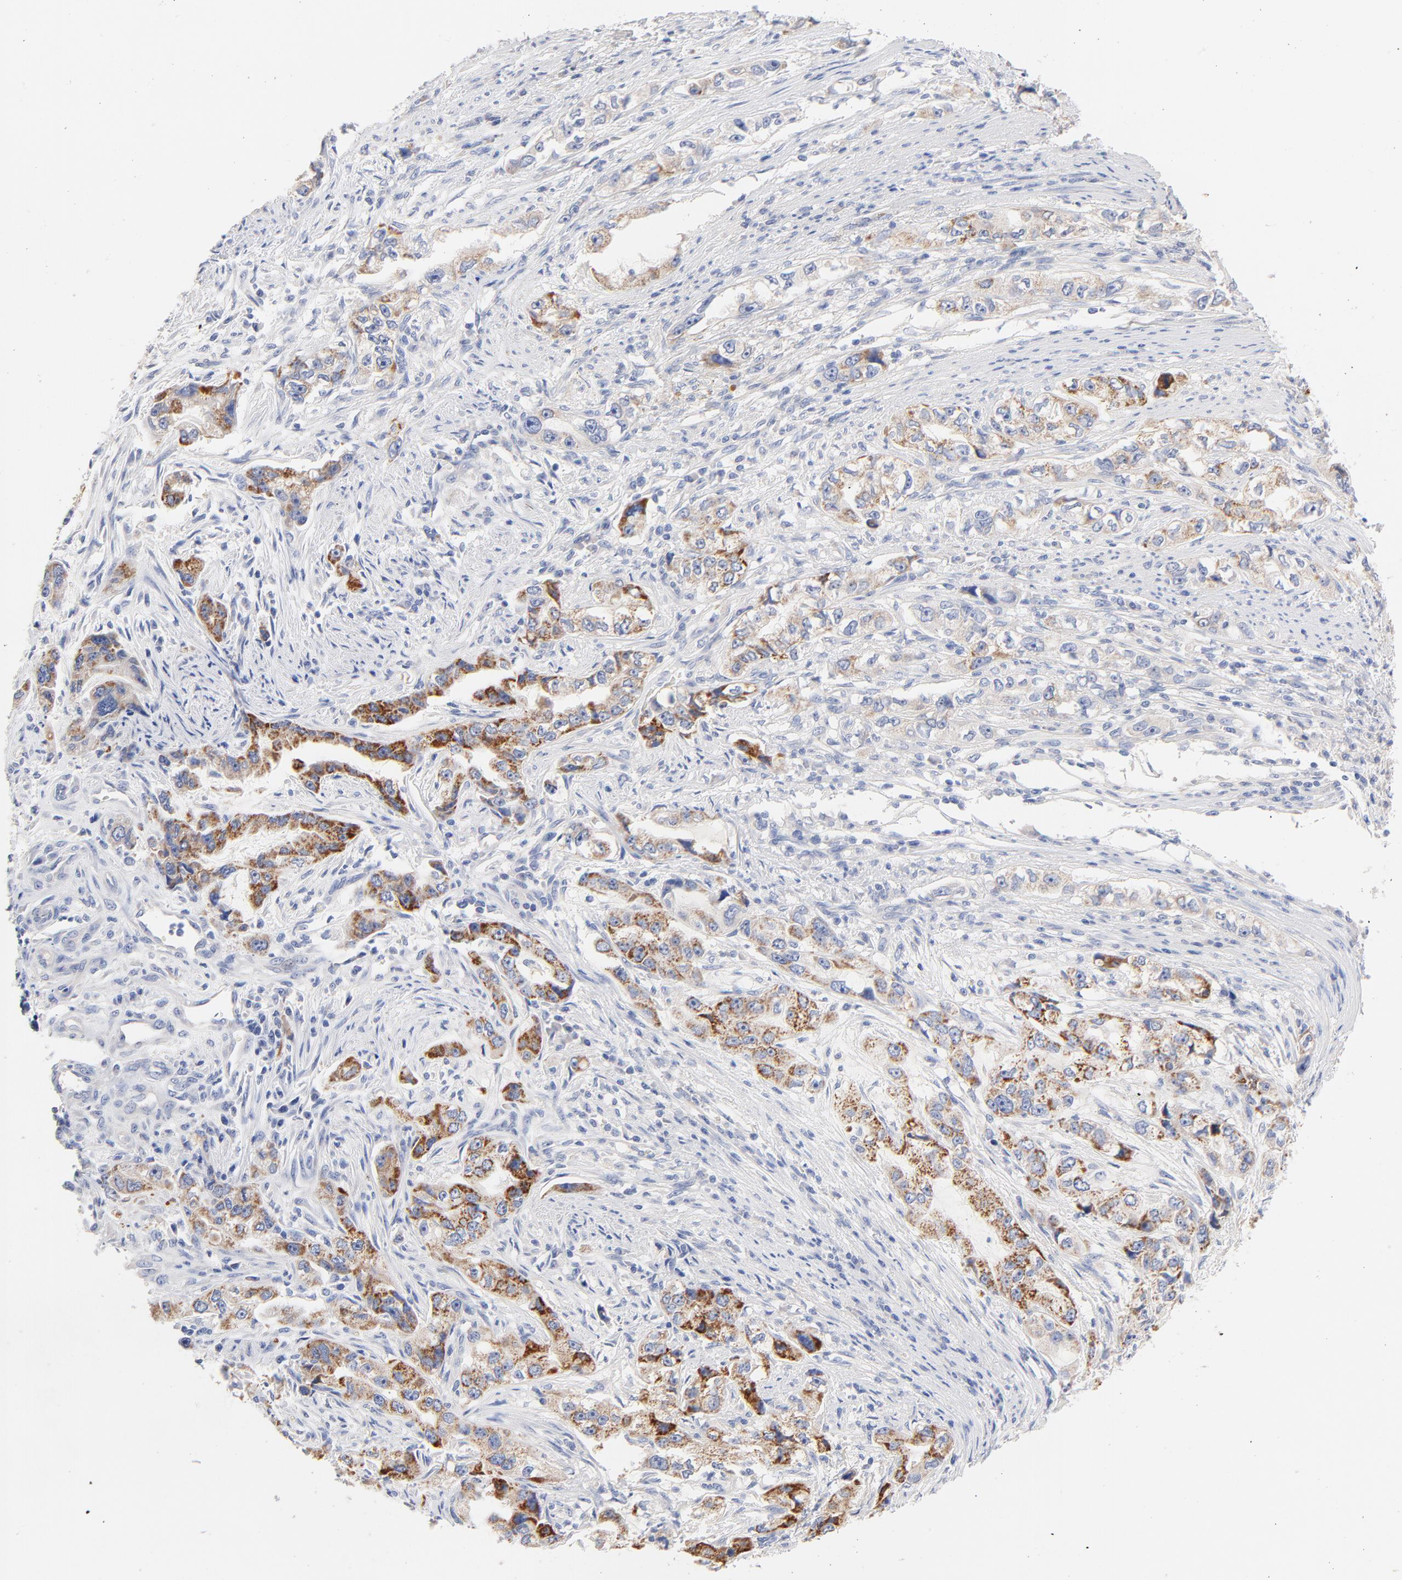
{"staining": {"intensity": "strong", "quantity": ">75%", "location": "cytoplasmic/membranous"}, "tissue": "stomach cancer", "cell_type": "Tumor cells", "image_type": "cancer", "snomed": [{"axis": "morphology", "description": "Adenocarcinoma, NOS"}, {"axis": "topography", "description": "Stomach, lower"}], "caption": "A high-resolution histopathology image shows immunohistochemistry staining of adenocarcinoma (stomach), which demonstrates strong cytoplasmic/membranous positivity in approximately >75% of tumor cells.", "gene": "CPS1", "patient": {"sex": "female", "age": 93}}